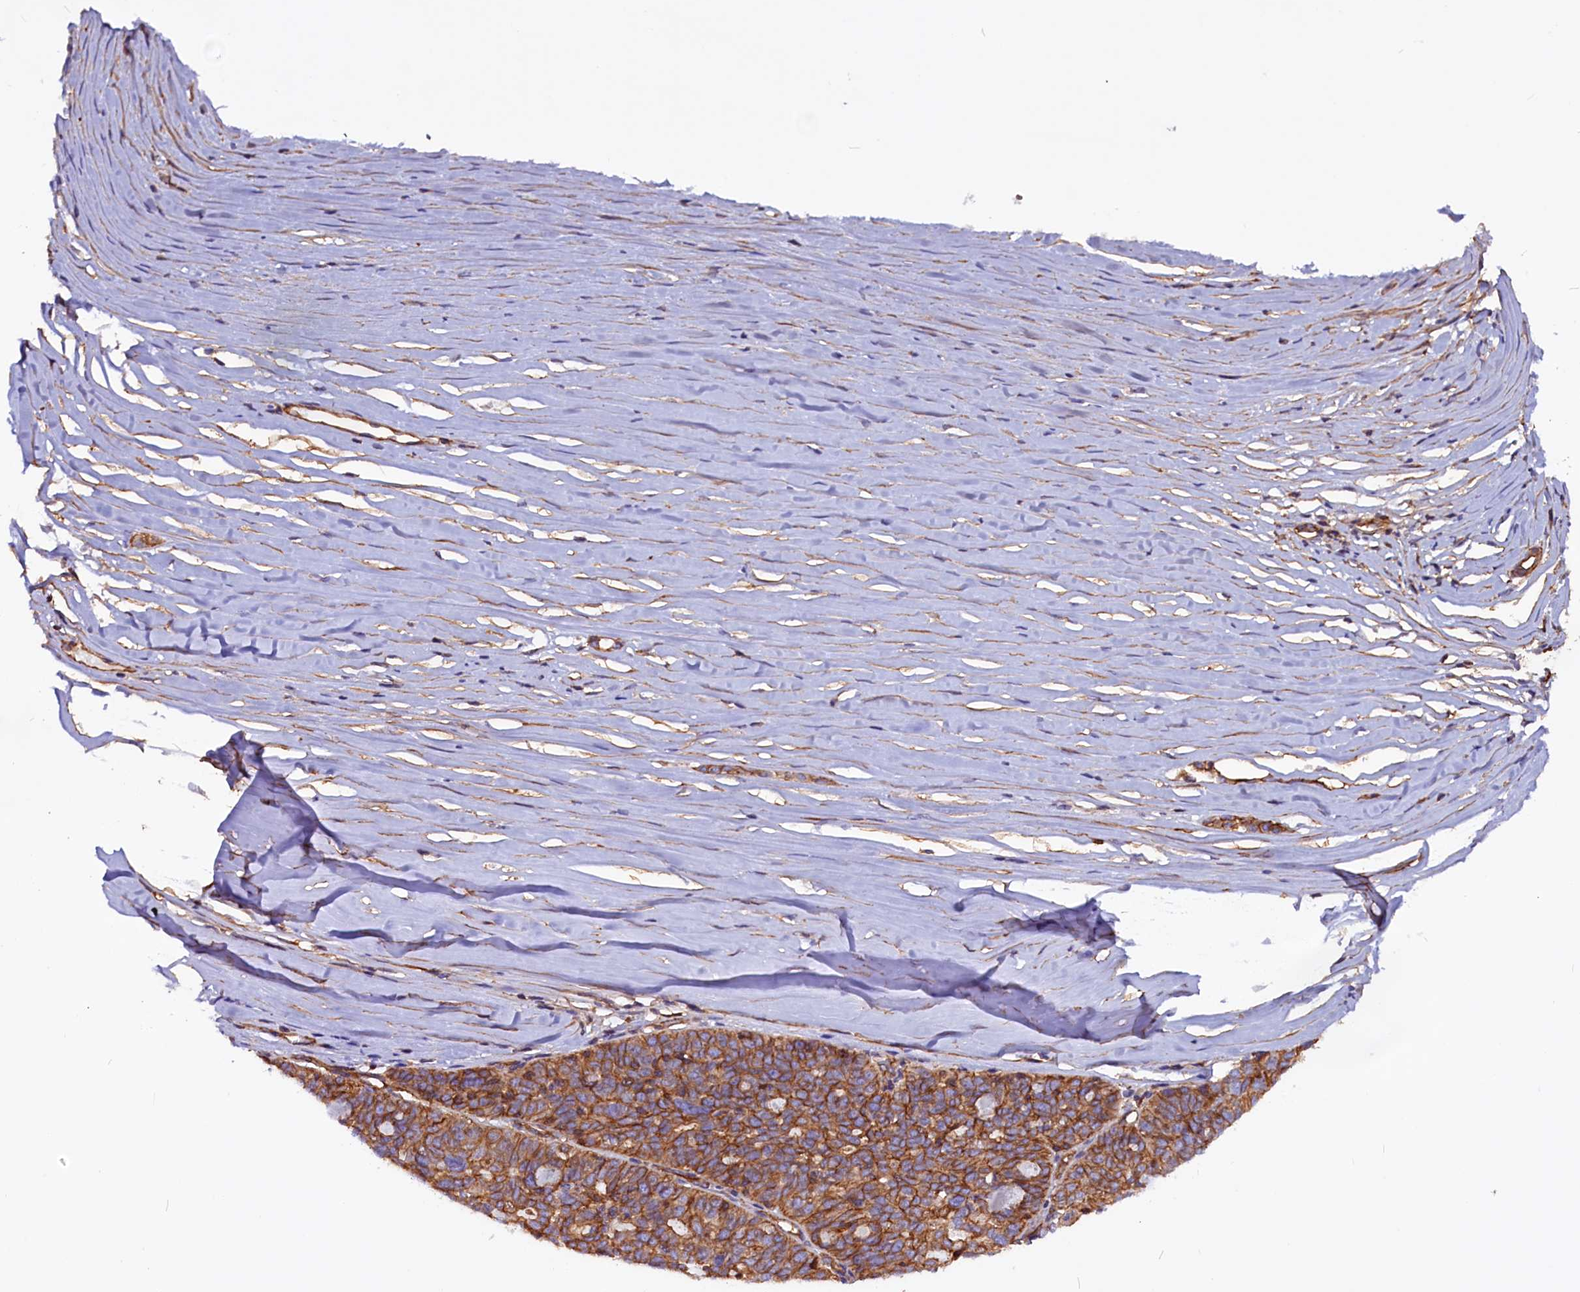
{"staining": {"intensity": "moderate", "quantity": ">75%", "location": "cytoplasmic/membranous"}, "tissue": "ovarian cancer", "cell_type": "Tumor cells", "image_type": "cancer", "snomed": [{"axis": "morphology", "description": "Cystadenocarcinoma, serous, NOS"}, {"axis": "topography", "description": "Ovary"}], "caption": "Tumor cells exhibit moderate cytoplasmic/membranous expression in approximately >75% of cells in serous cystadenocarcinoma (ovarian).", "gene": "ZNF749", "patient": {"sex": "female", "age": 59}}